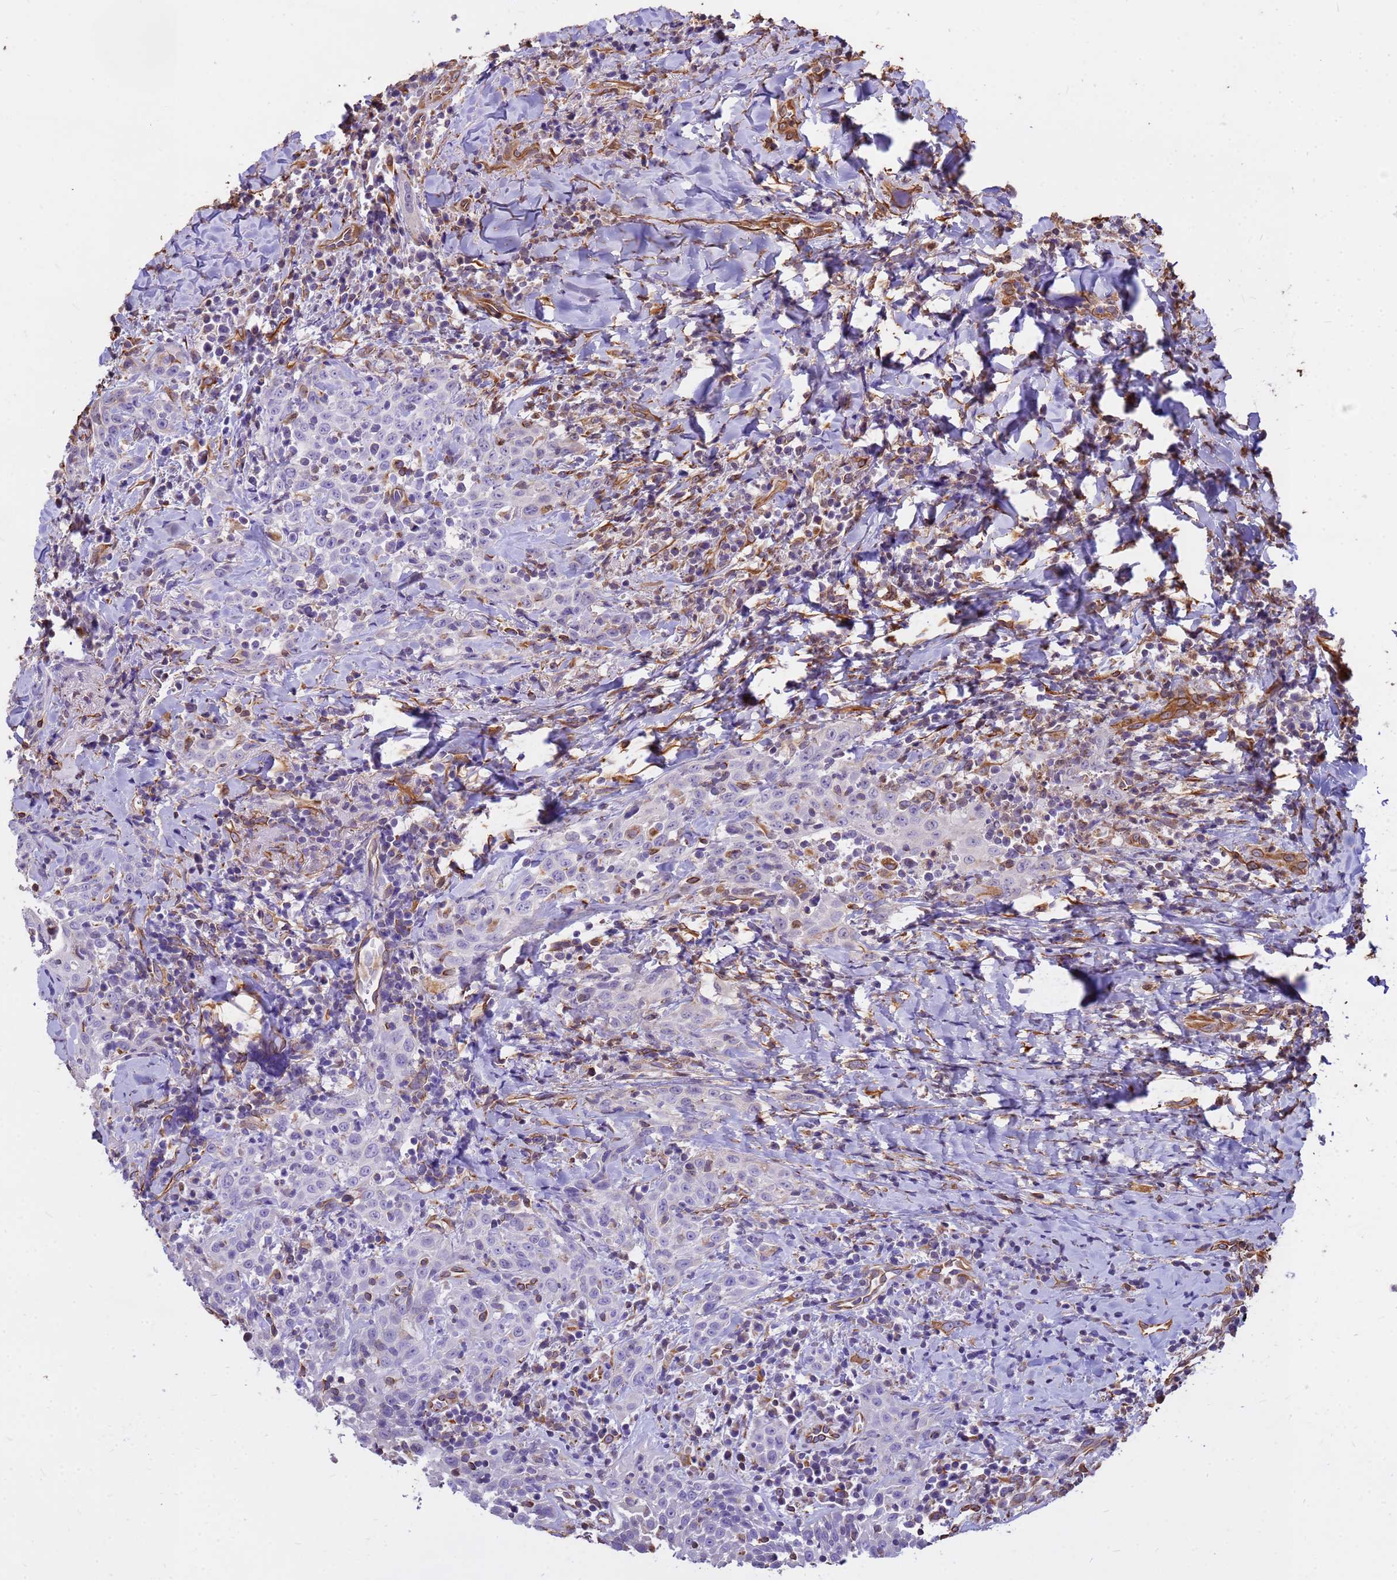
{"staining": {"intensity": "negative", "quantity": "none", "location": "none"}, "tissue": "head and neck cancer", "cell_type": "Tumor cells", "image_type": "cancer", "snomed": [{"axis": "morphology", "description": "Squamous cell carcinoma, NOS"}, {"axis": "topography", "description": "Head-Neck"}], "caption": "Human head and neck cancer stained for a protein using IHC displays no staining in tumor cells.", "gene": "TCEAL3", "patient": {"sex": "female", "age": 70}}